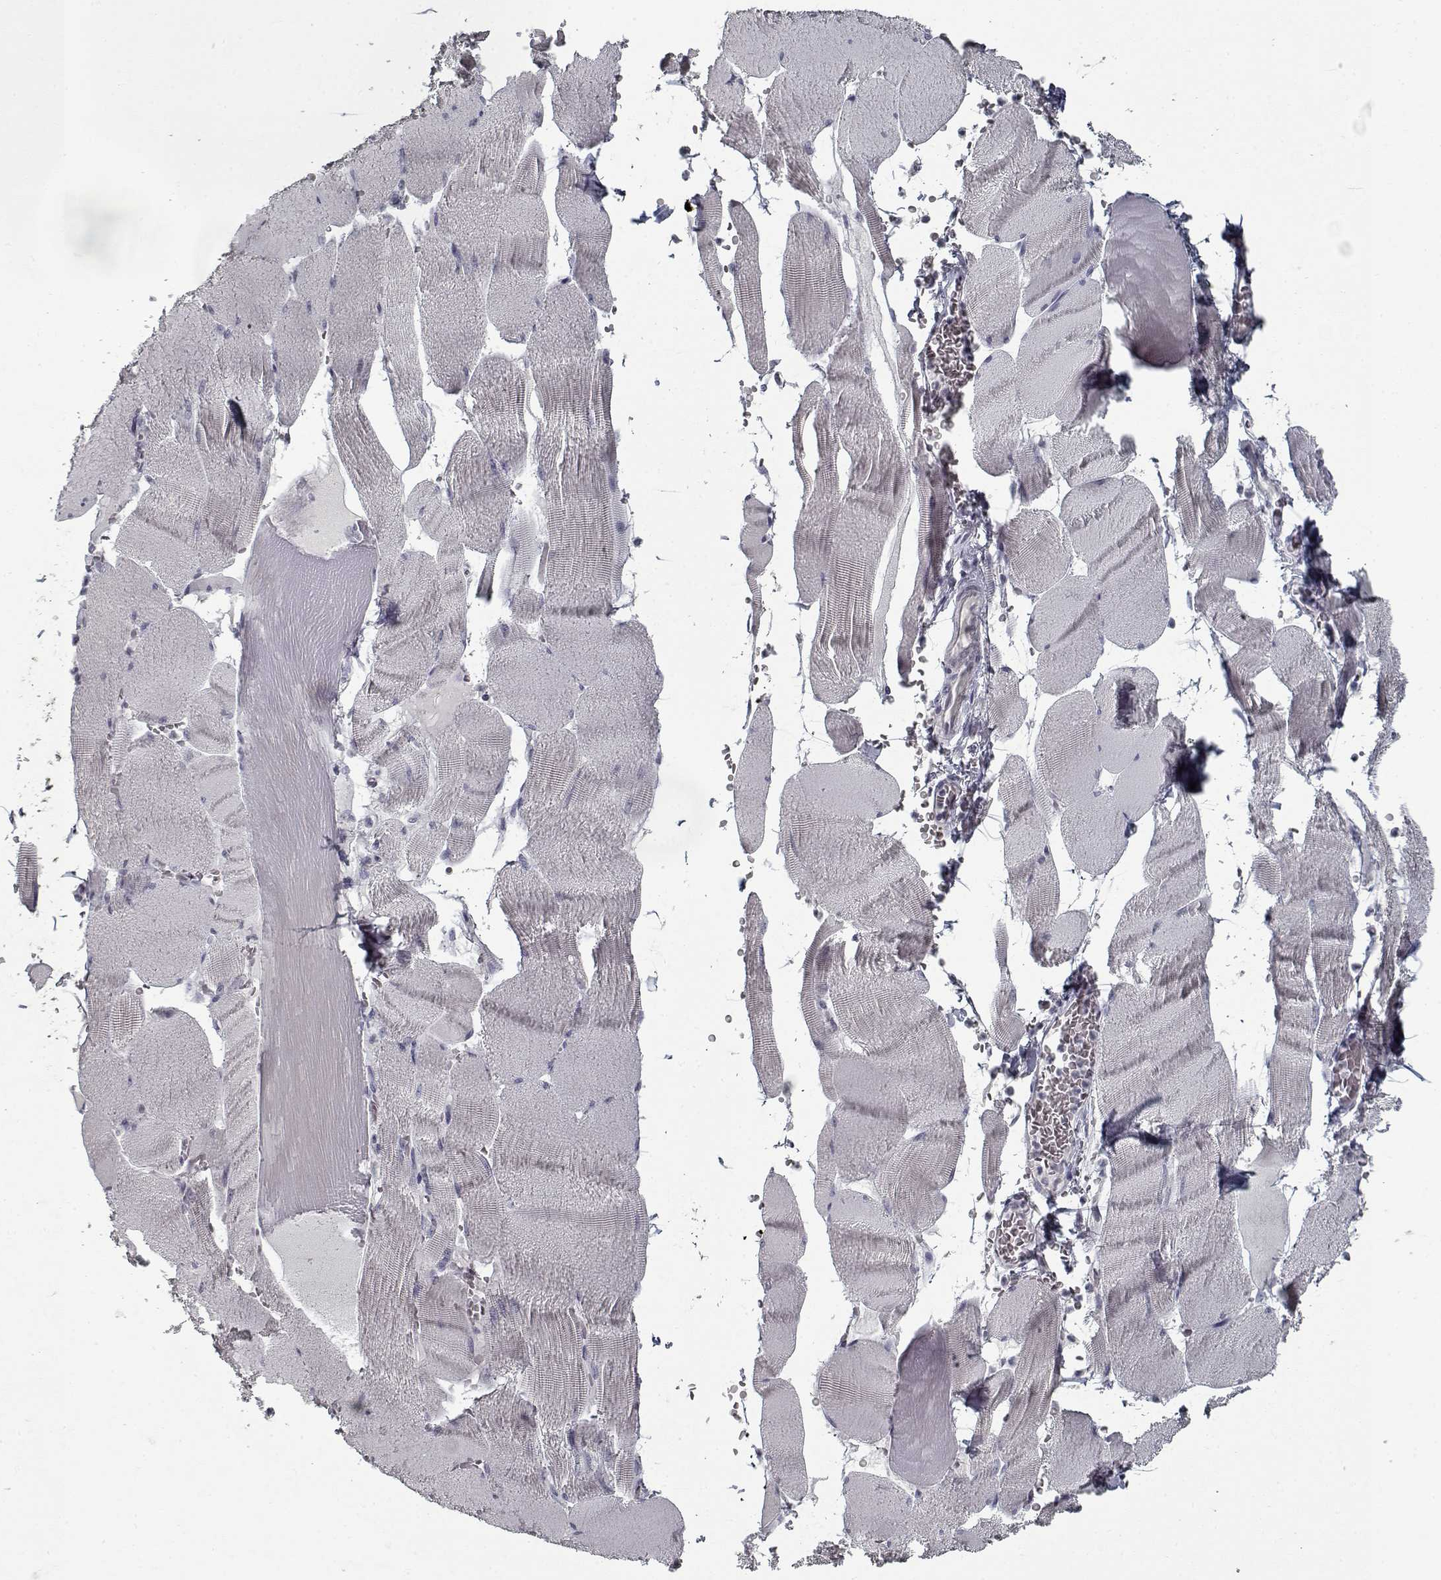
{"staining": {"intensity": "negative", "quantity": "none", "location": "none"}, "tissue": "skeletal muscle", "cell_type": "Myocytes", "image_type": "normal", "snomed": [{"axis": "morphology", "description": "Normal tissue, NOS"}, {"axis": "topography", "description": "Skeletal muscle"}], "caption": "Skeletal muscle stained for a protein using IHC reveals no staining myocytes.", "gene": "GAD2", "patient": {"sex": "male", "age": 56}}